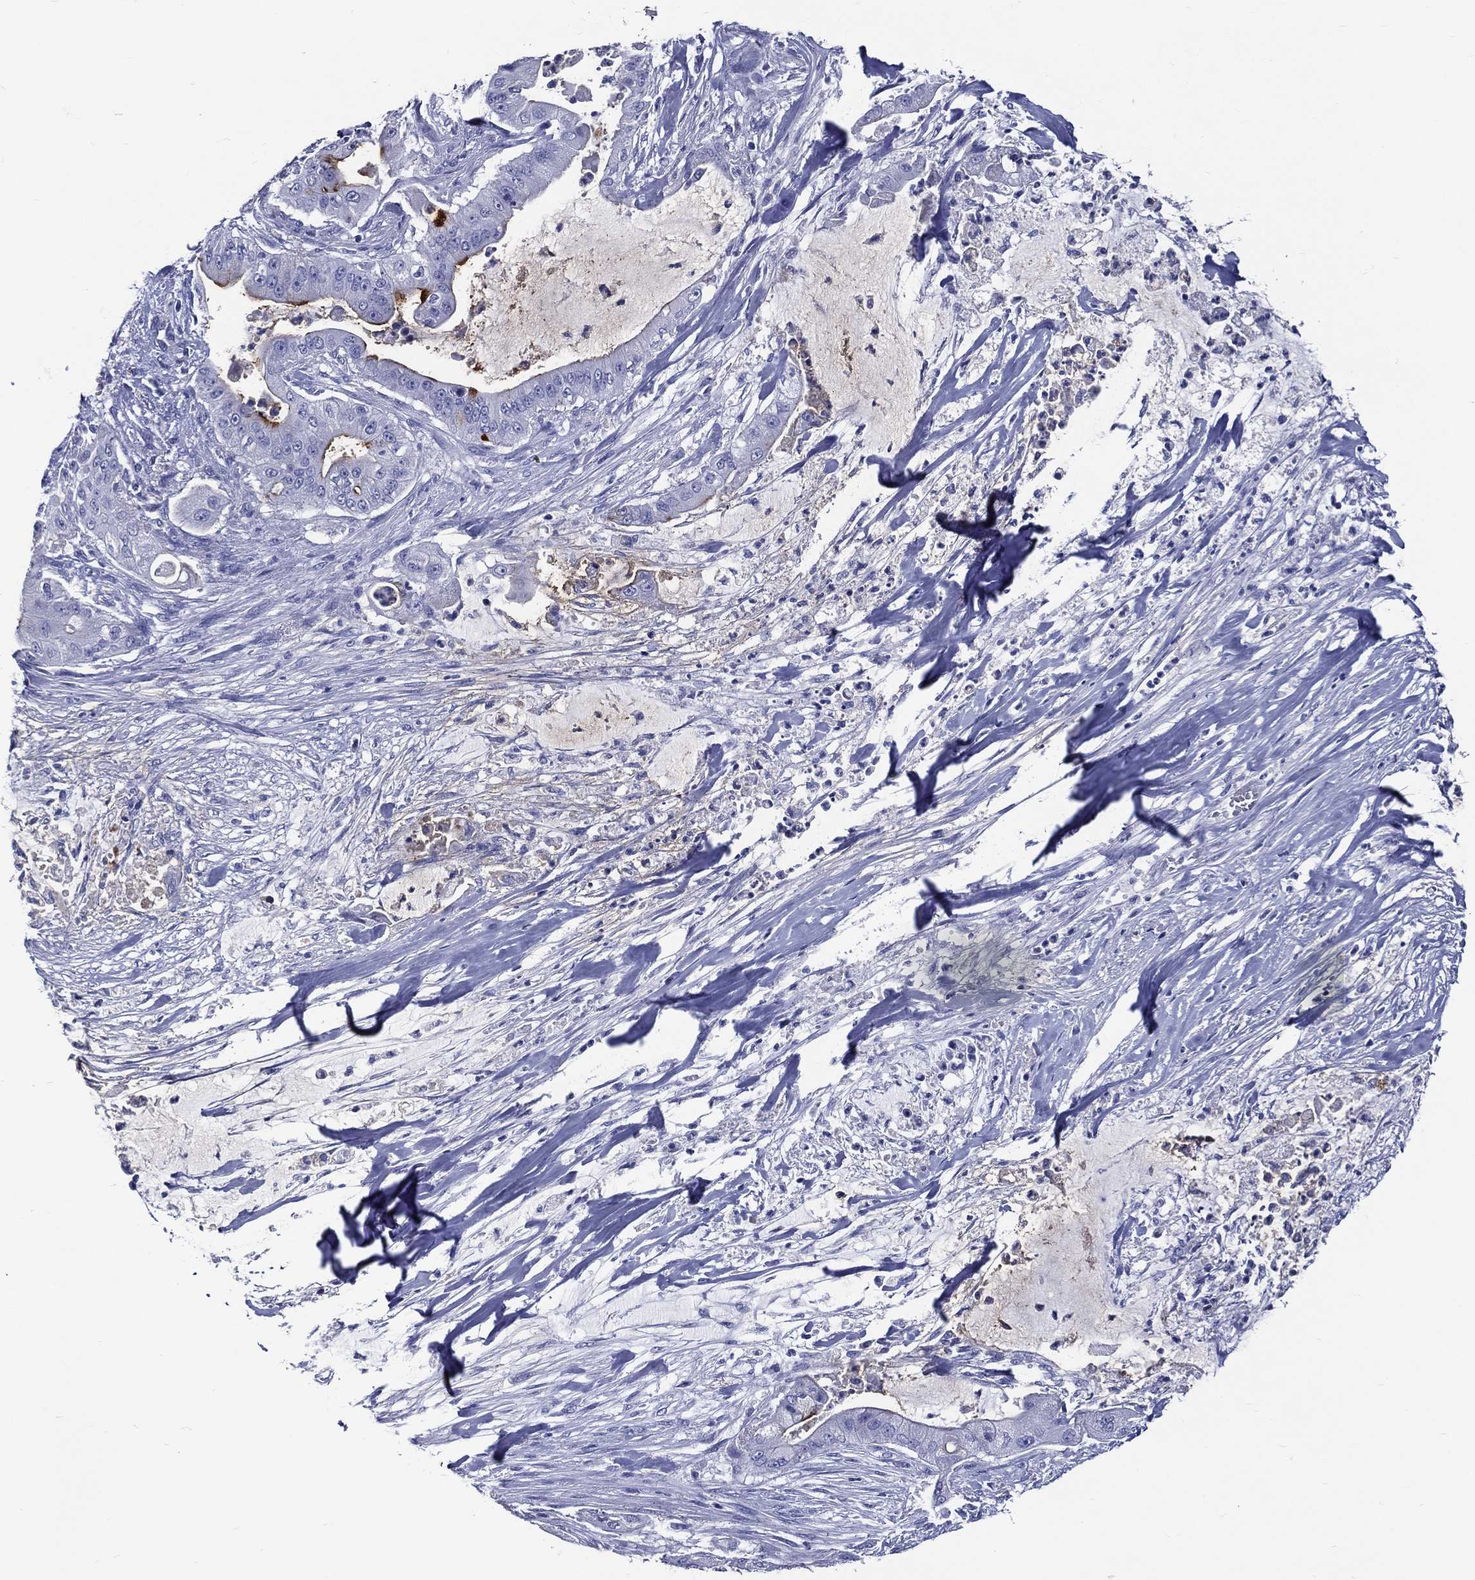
{"staining": {"intensity": "moderate", "quantity": "<25%", "location": "cytoplasmic/membranous"}, "tissue": "pancreatic cancer", "cell_type": "Tumor cells", "image_type": "cancer", "snomed": [{"axis": "morphology", "description": "Normal tissue, NOS"}, {"axis": "morphology", "description": "Inflammation, NOS"}, {"axis": "morphology", "description": "Adenocarcinoma, NOS"}, {"axis": "topography", "description": "Pancreas"}], "caption": "Pancreatic adenocarcinoma stained with DAB immunohistochemistry (IHC) demonstrates low levels of moderate cytoplasmic/membranous positivity in about <25% of tumor cells.", "gene": "ACE2", "patient": {"sex": "male", "age": 57}}